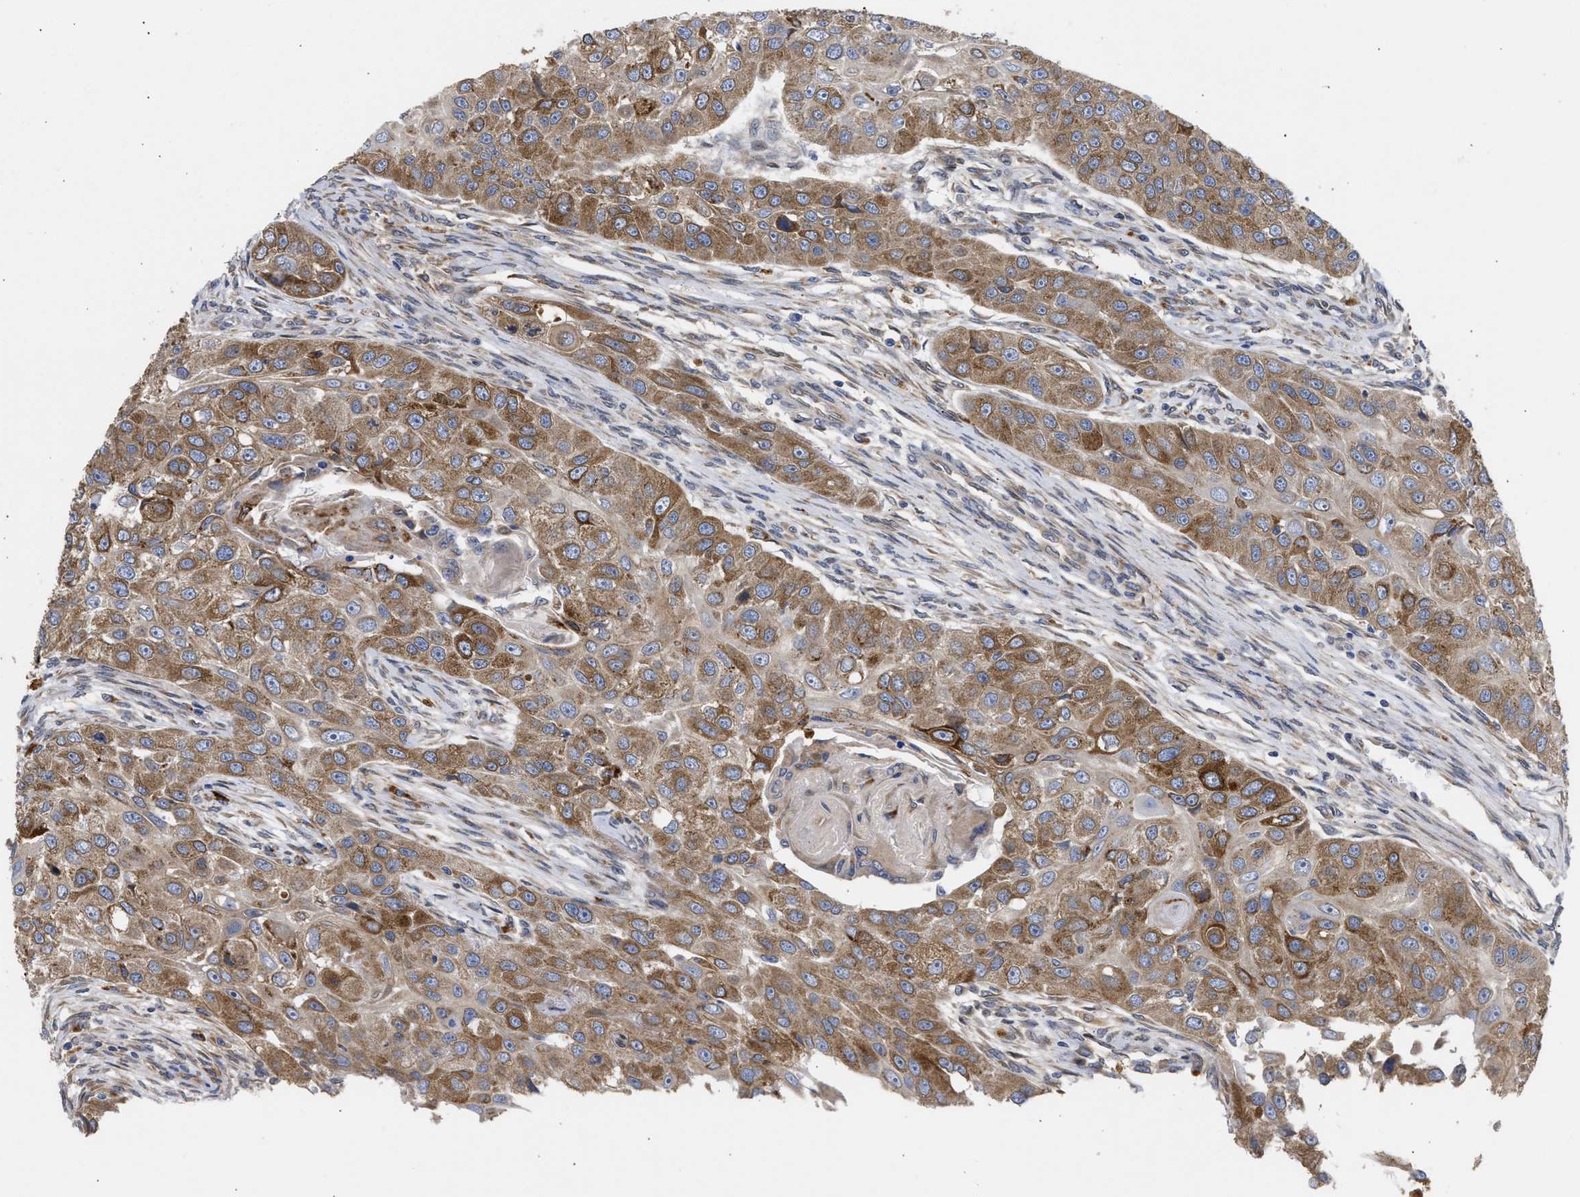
{"staining": {"intensity": "moderate", "quantity": ">75%", "location": "cytoplasmic/membranous"}, "tissue": "head and neck cancer", "cell_type": "Tumor cells", "image_type": "cancer", "snomed": [{"axis": "morphology", "description": "Normal tissue, NOS"}, {"axis": "morphology", "description": "Squamous cell carcinoma, NOS"}, {"axis": "topography", "description": "Skeletal muscle"}, {"axis": "topography", "description": "Head-Neck"}], "caption": "Immunohistochemical staining of human head and neck cancer demonstrates medium levels of moderate cytoplasmic/membranous protein expression in about >75% of tumor cells.", "gene": "TMED1", "patient": {"sex": "male", "age": 51}}